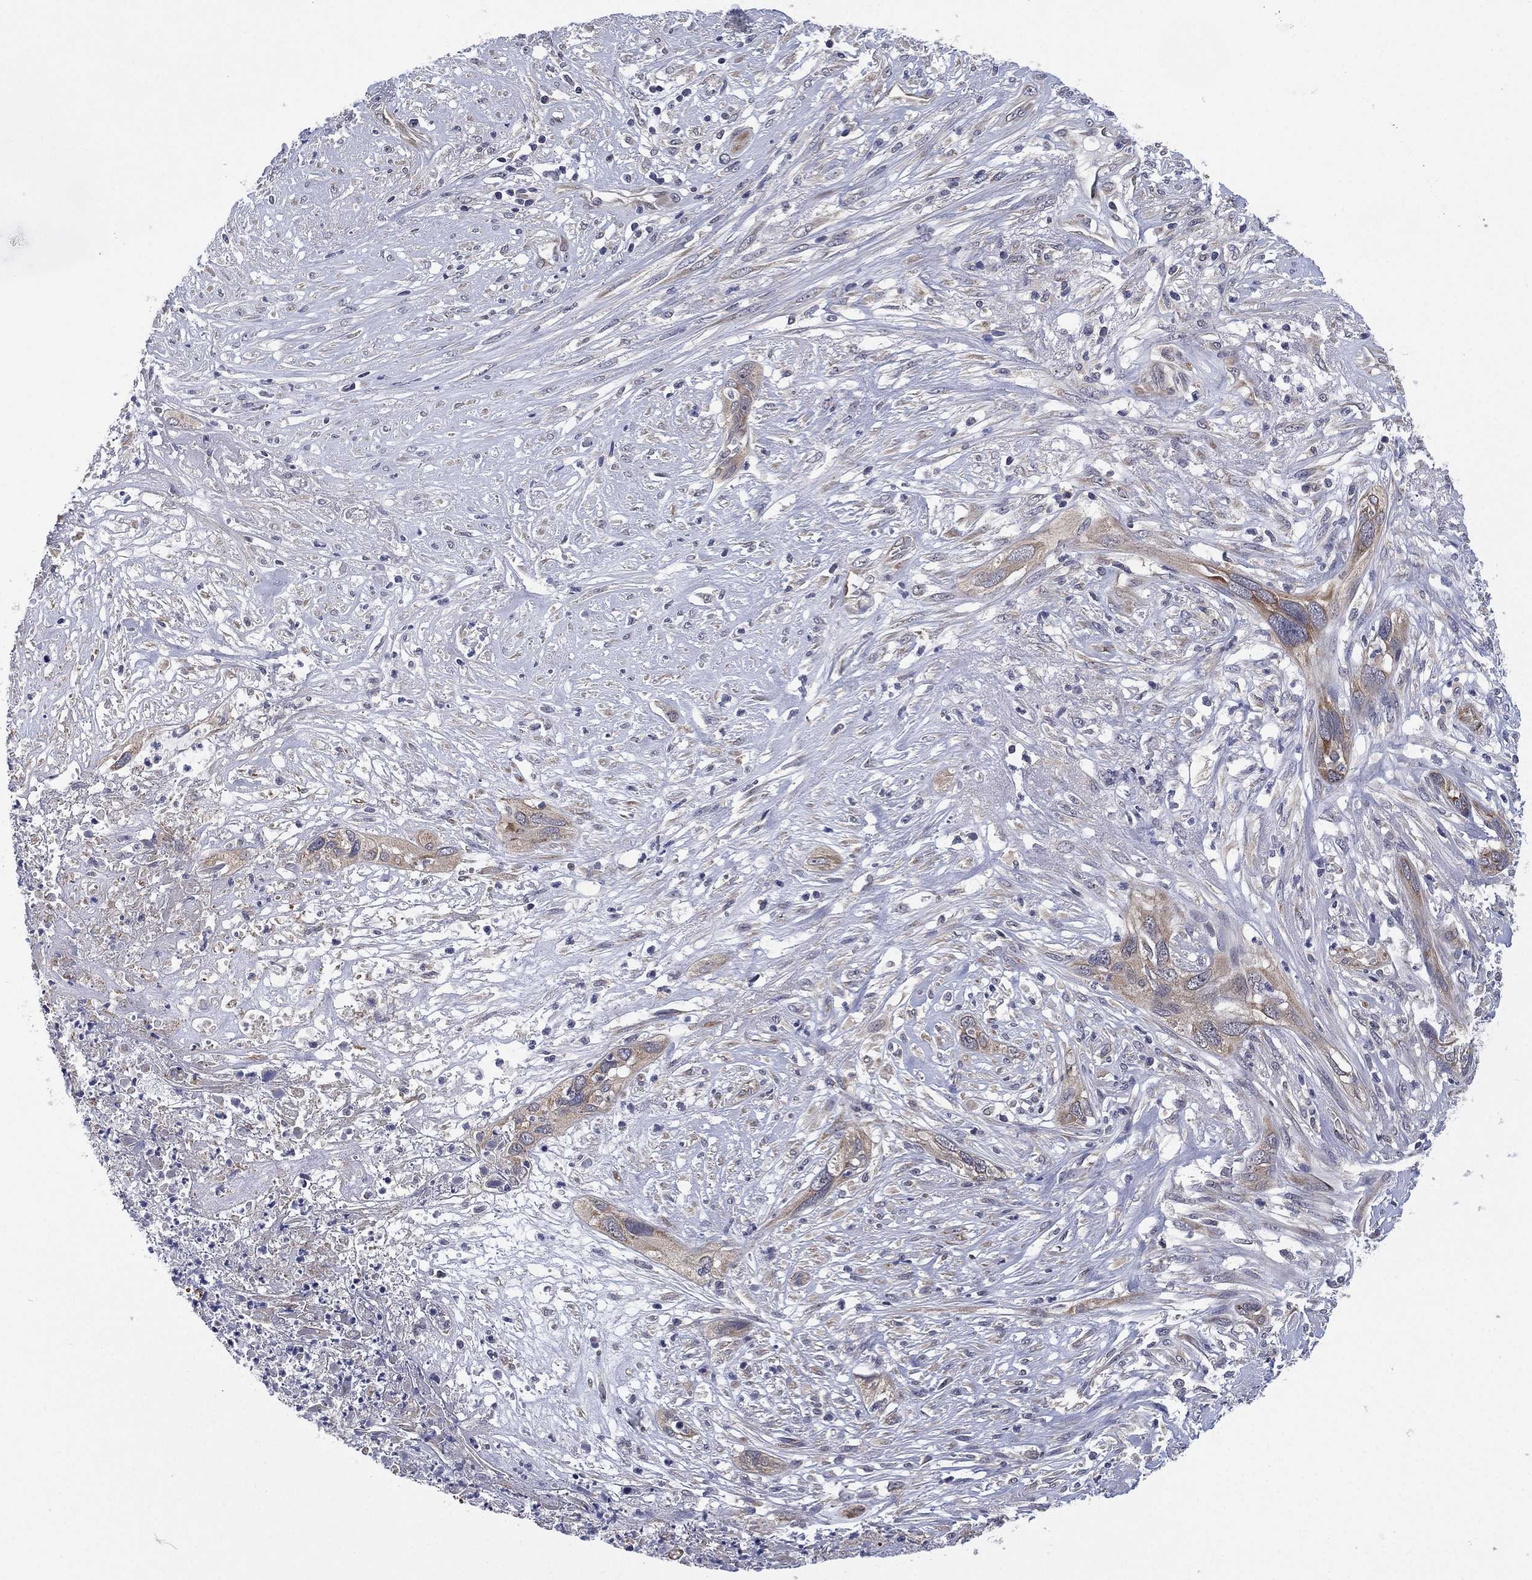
{"staining": {"intensity": "weak", "quantity": "<25%", "location": "cytoplasmic/membranous"}, "tissue": "cervical cancer", "cell_type": "Tumor cells", "image_type": "cancer", "snomed": [{"axis": "morphology", "description": "Squamous cell carcinoma, NOS"}, {"axis": "topography", "description": "Cervix"}], "caption": "Immunohistochemistry of cervical cancer (squamous cell carcinoma) exhibits no staining in tumor cells.", "gene": "SELENOO", "patient": {"sex": "female", "age": 57}}